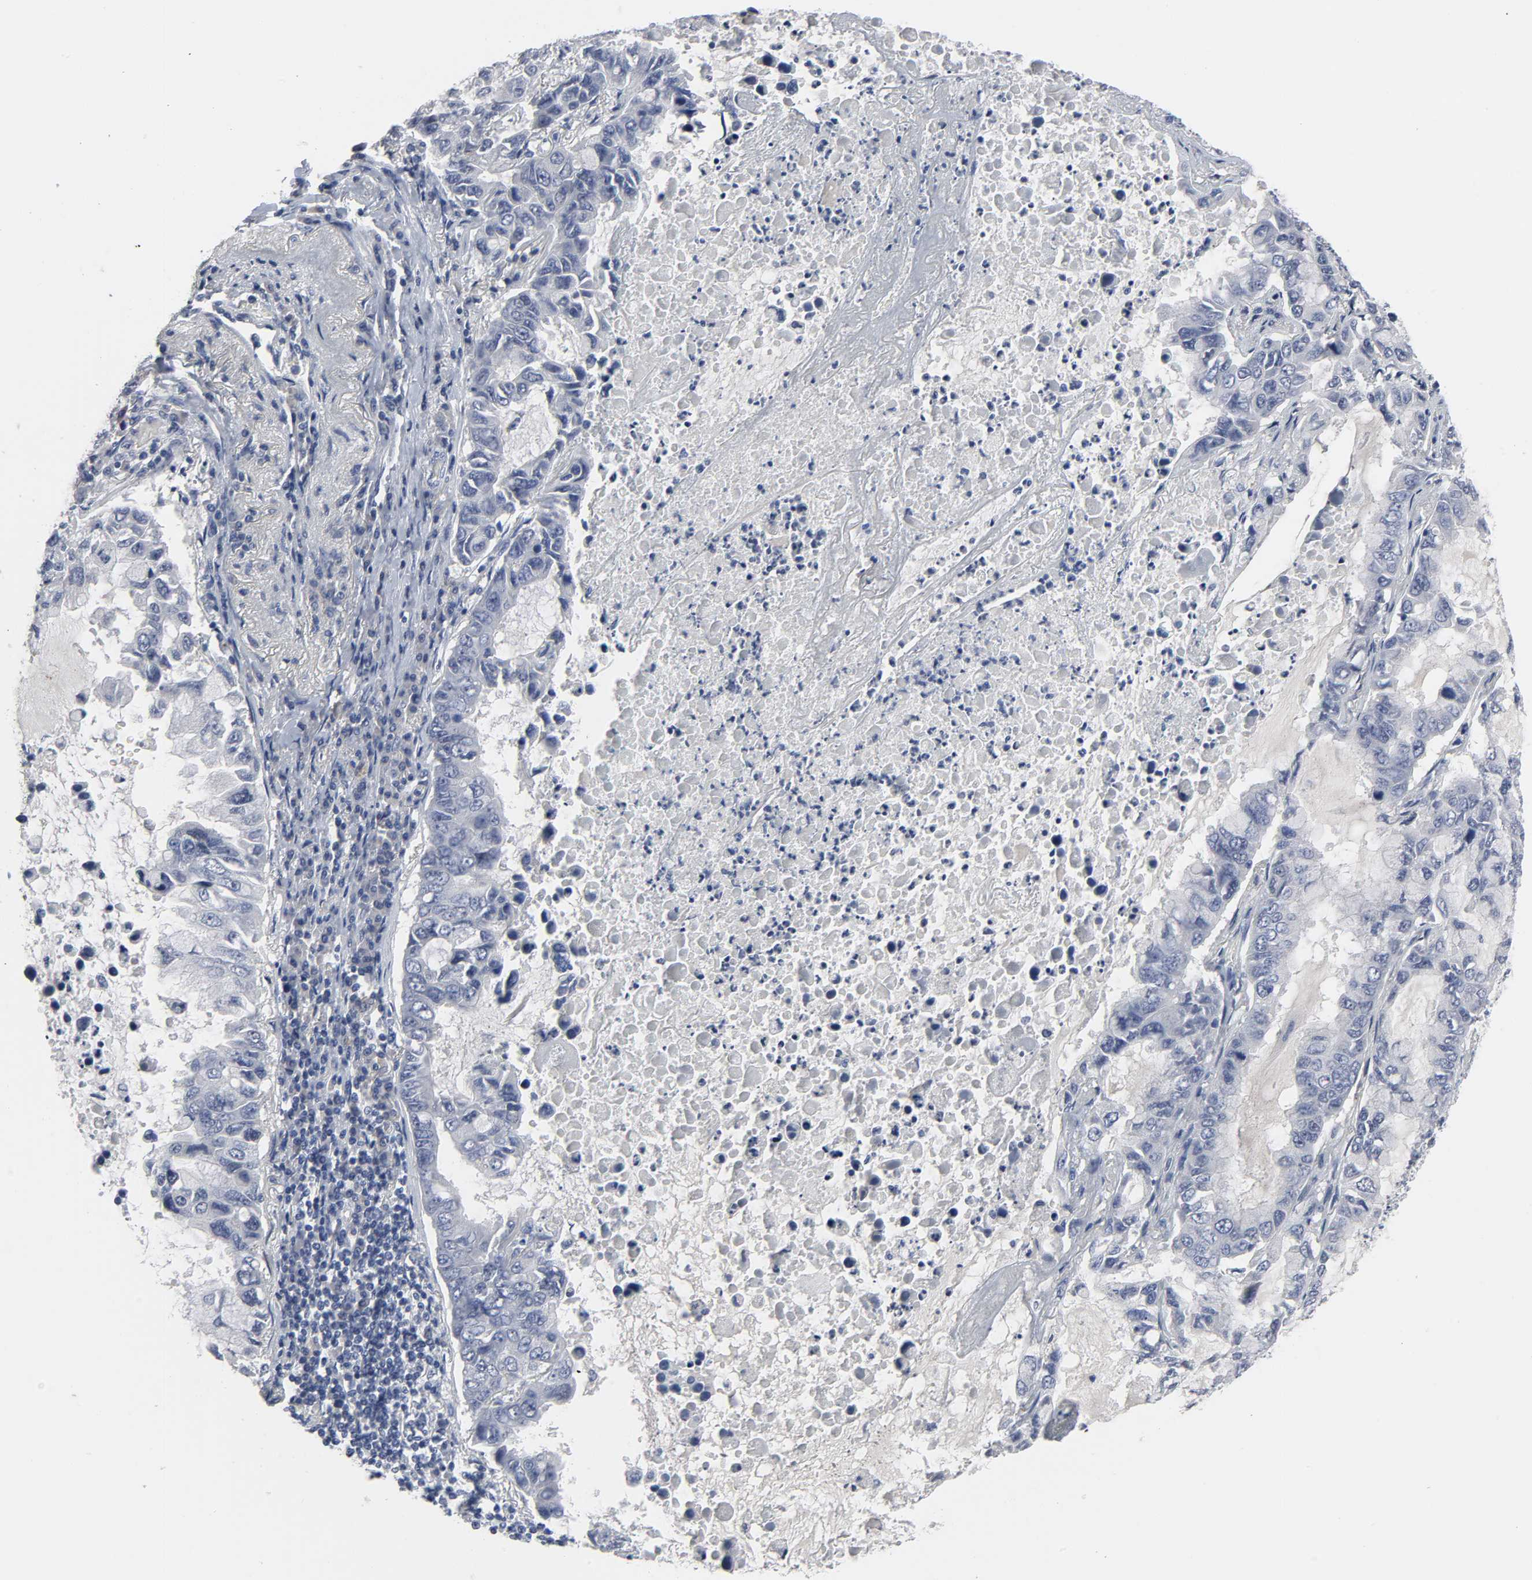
{"staining": {"intensity": "negative", "quantity": "none", "location": "none"}, "tissue": "lung cancer", "cell_type": "Tumor cells", "image_type": "cancer", "snomed": [{"axis": "morphology", "description": "Adenocarcinoma, NOS"}, {"axis": "topography", "description": "Lung"}], "caption": "The image reveals no significant positivity in tumor cells of lung adenocarcinoma.", "gene": "SALL2", "patient": {"sex": "male", "age": 64}}